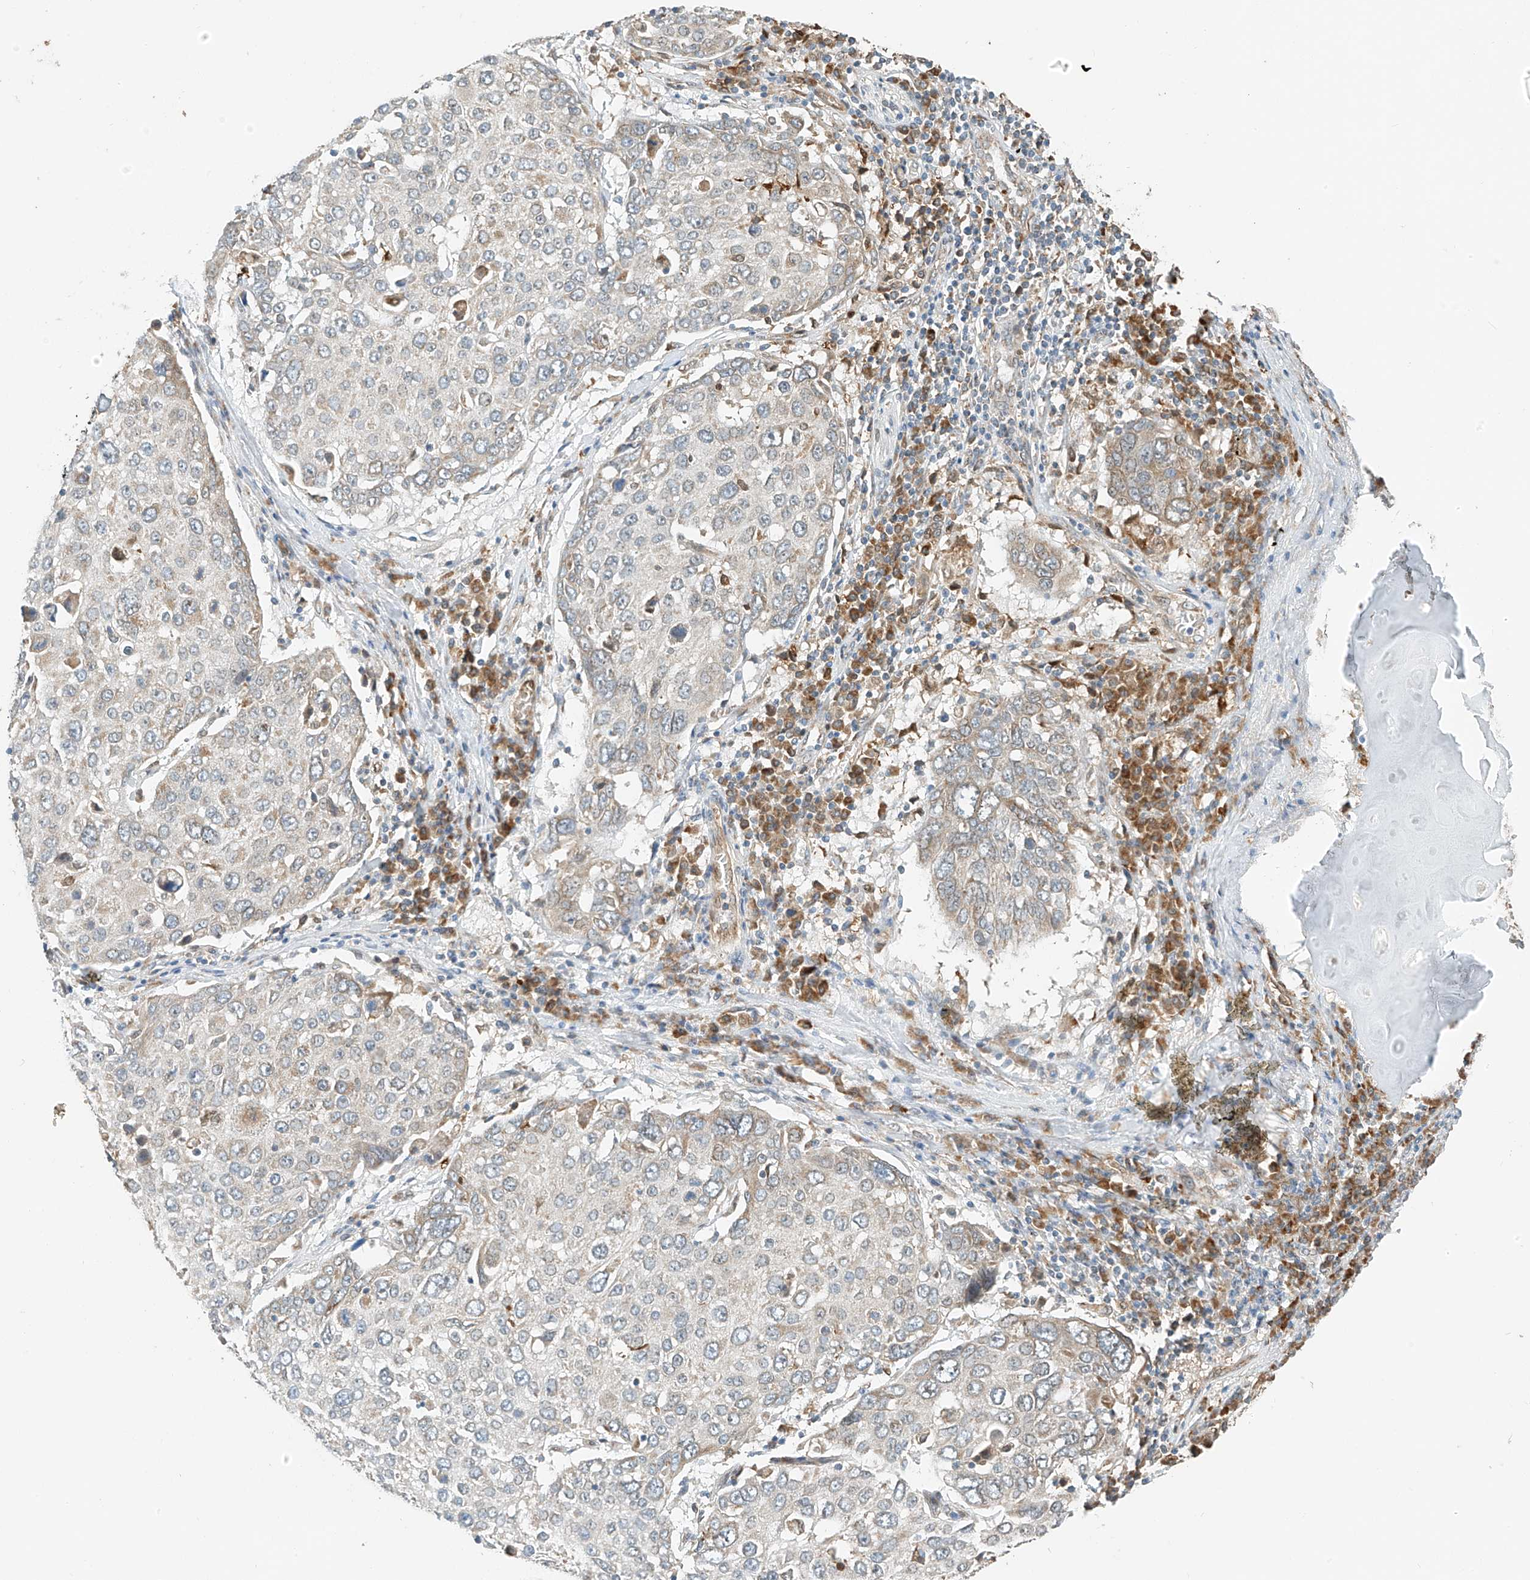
{"staining": {"intensity": "weak", "quantity": "<25%", "location": "cytoplasmic/membranous"}, "tissue": "lung cancer", "cell_type": "Tumor cells", "image_type": "cancer", "snomed": [{"axis": "morphology", "description": "Squamous cell carcinoma, NOS"}, {"axis": "topography", "description": "Lung"}], "caption": "An immunohistochemistry (IHC) micrograph of lung cancer is shown. There is no staining in tumor cells of lung cancer.", "gene": "PPA2", "patient": {"sex": "male", "age": 65}}